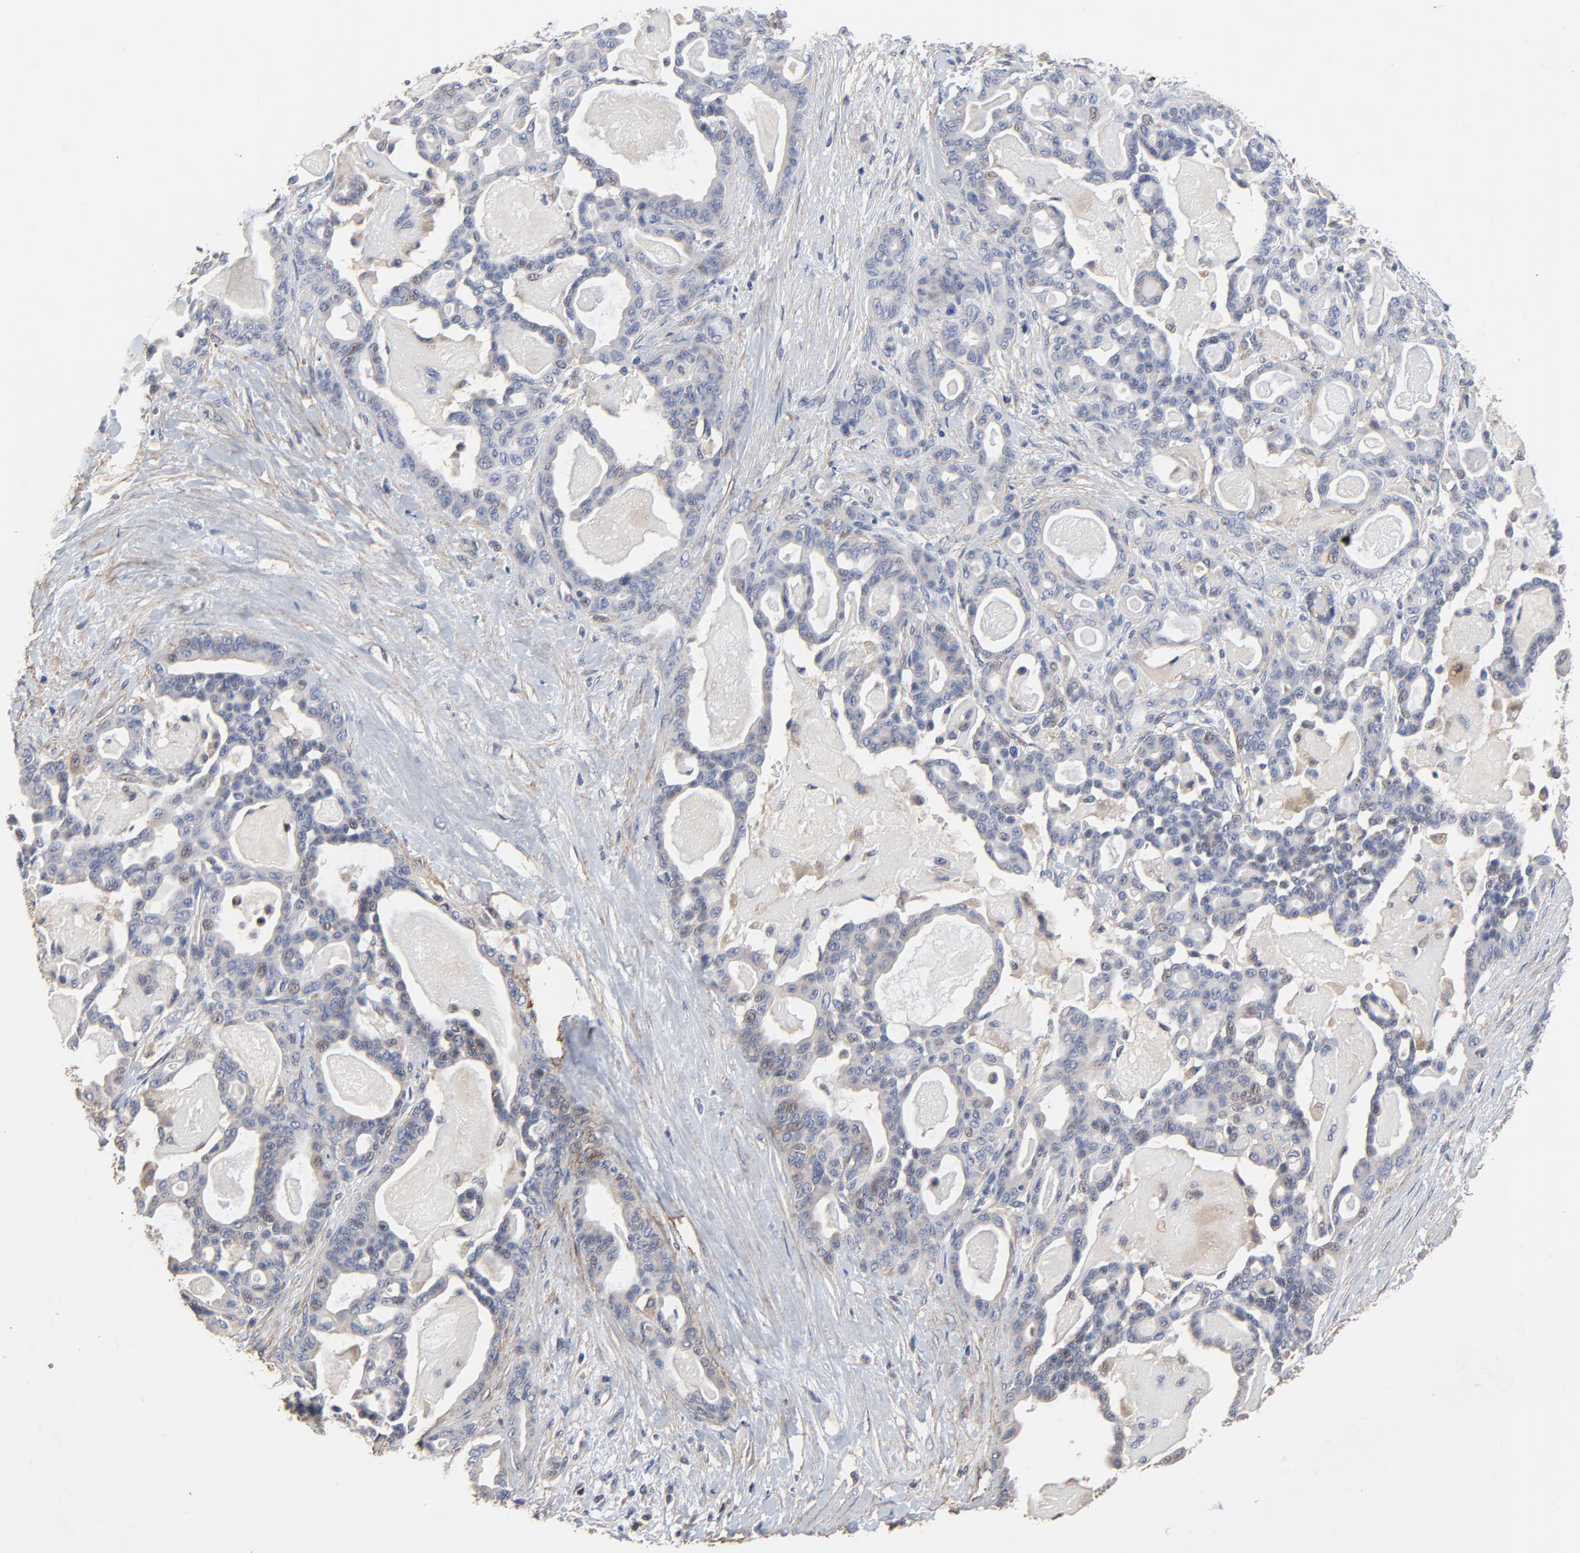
{"staining": {"intensity": "weak", "quantity": "<25%", "location": "cytoplasmic/membranous"}, "tissue": "pancreatic cancer", "cell_type": "Tumor cells", "image_type": "cancer", "snomed": [{"axis": "morphology", "description": "Adenocarcinoma, NOS"}, {"axis": "topography", "description": "Pancreas"}], "caption": "This image is of pancreatic cancer stained with immunohistochemistry (IHC) to label a protein in brown with the nuclei are counter-stained blue. There is no positivity in tumor cells.", "gene": "SKAP1", "patient": {"sex": "male", "age": 63}}